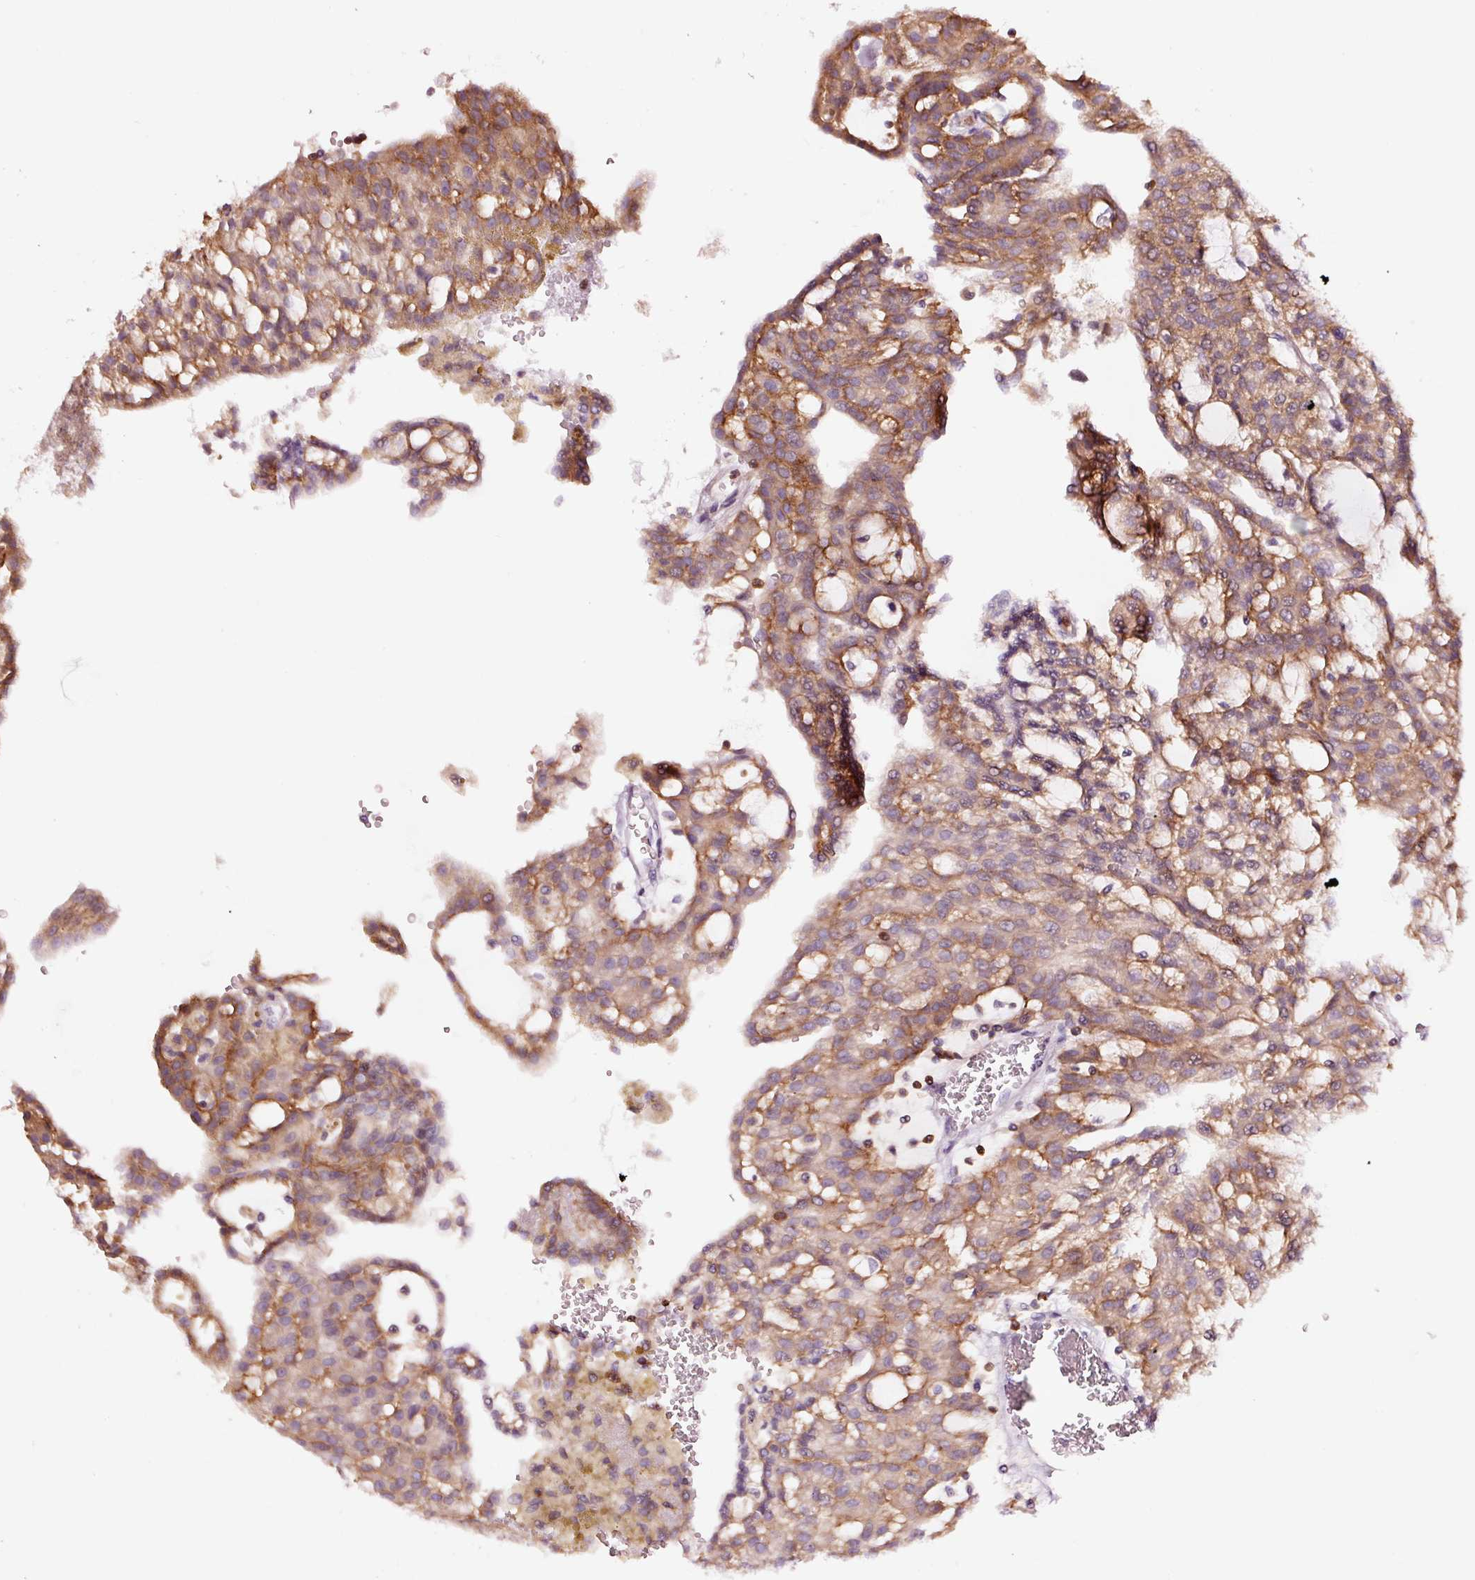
{"staining": {"intensity": "moderate", "quantity": "25%-75%", "location": "cytoplasmic/membranous"}, "tissue": "renal cancer", "cell_type": "Tumor cells", "image_type": "cancer", "snomed": [{"axis": "morphology", "description": "Adenocarcinoma, NOS"}, {"axis": "topography", "description": "Kidney"}], "caption": "Human renal cancer stained with a brown dye shows moderate cytoplasmic/membranous positive positivity in about 25%-75% of tumor cells.", "gene": "ADD3", "patient": {"sex": "male", "age": 63}}